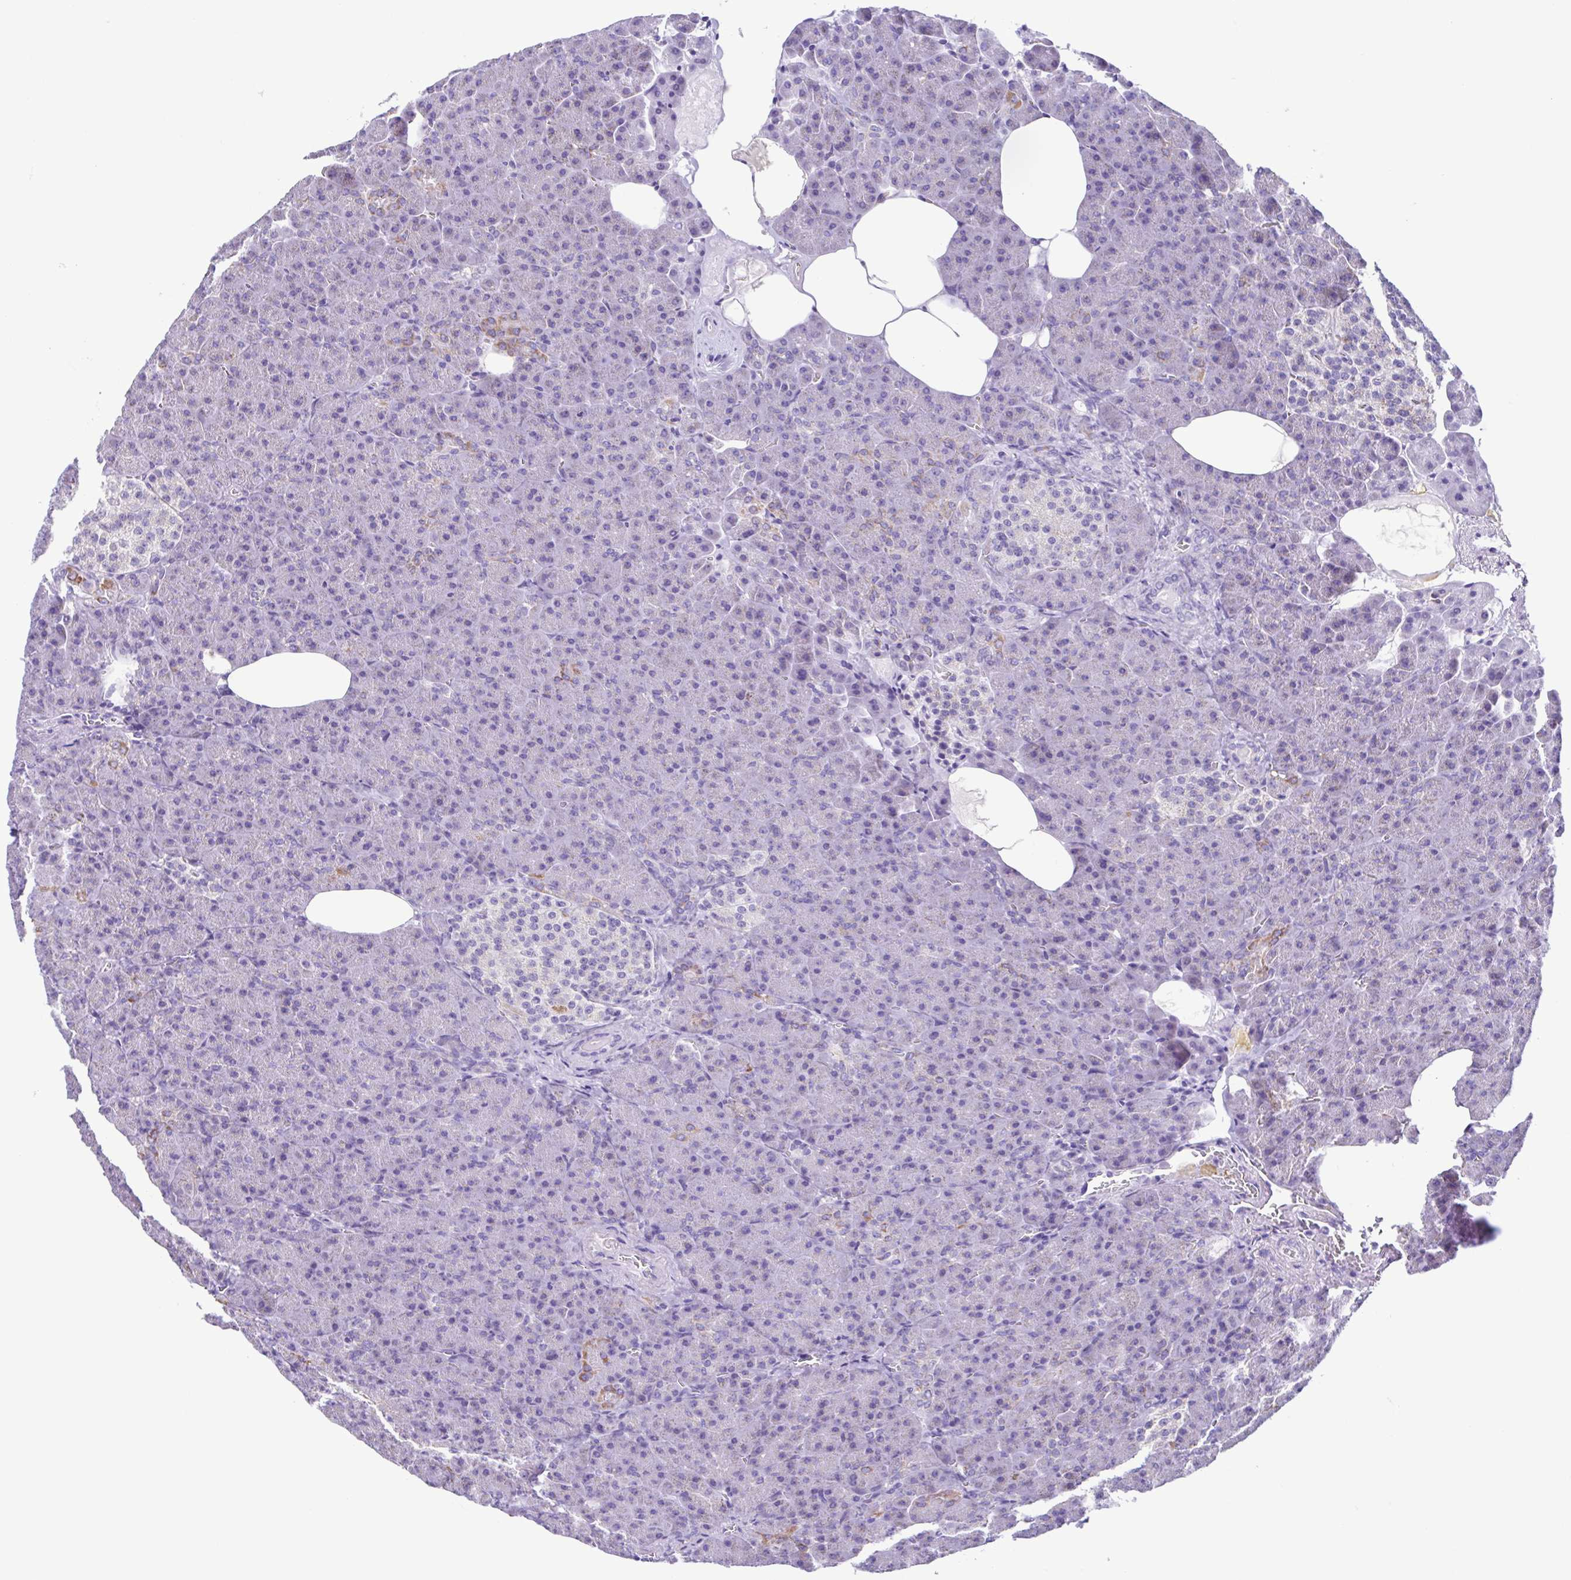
{"staining": {"intensity": "moderate", "quantity": "<25%", "location": "cytoplasmic/membranous"}, "tissue": "pancreas", "cell_type": "Exocrine glandular cells", "image_type": "normal", "snomed": [{"axis": "morphology", "description": "Normal tissue, NOS"}, {"axis": "topography", "description": "Pancreas"}], "caption": "An image showing moderate cytoplasmic/membranous staining in about <25% of exocrine glandular cells in unremarkable pancreas, as visualized by brown immunohistochemical staining.", "gene": "ACTRT3", "patient": {"sex": "female", "age": 74}}